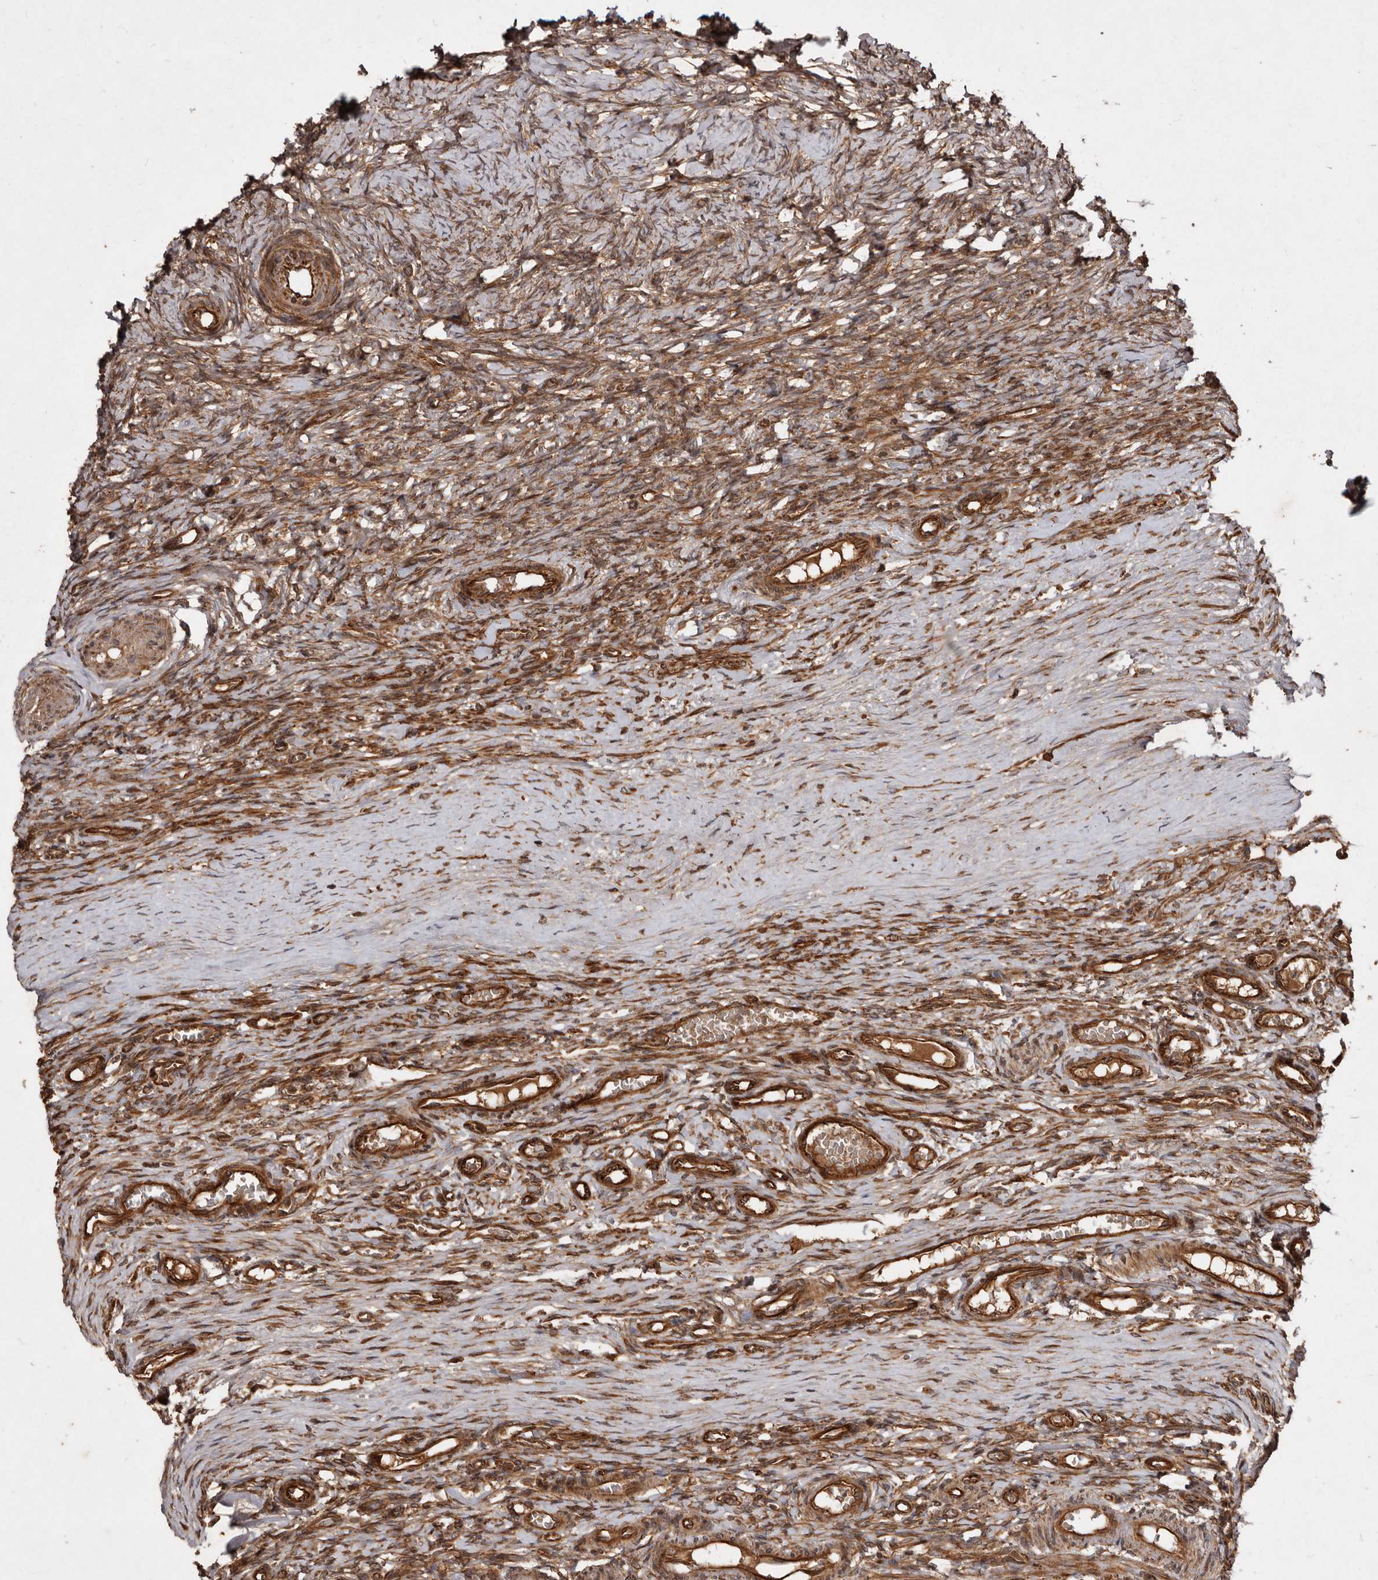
{"staining": {"intensity": "moderate", "quantity": ">75%", "location": "cytoplasmic/membranous"}, "tissue": "ovary", "cell_type": "Ovarian stroma cells", "image_type": "normal", "snomed": [{"axis": "morphology", "description": "Adenocarcinoma, NOS"}, {"axis": "topography", "description": "Endometrium"}], "caption": "About >75% of ovarian stroma cells in normal ovary show moderate cytoplasmic/membranous protein staining as visualized by brown immunohistochemical staining.", "gene": "STK36", "patient": {"sex": "female", "age": 32}}